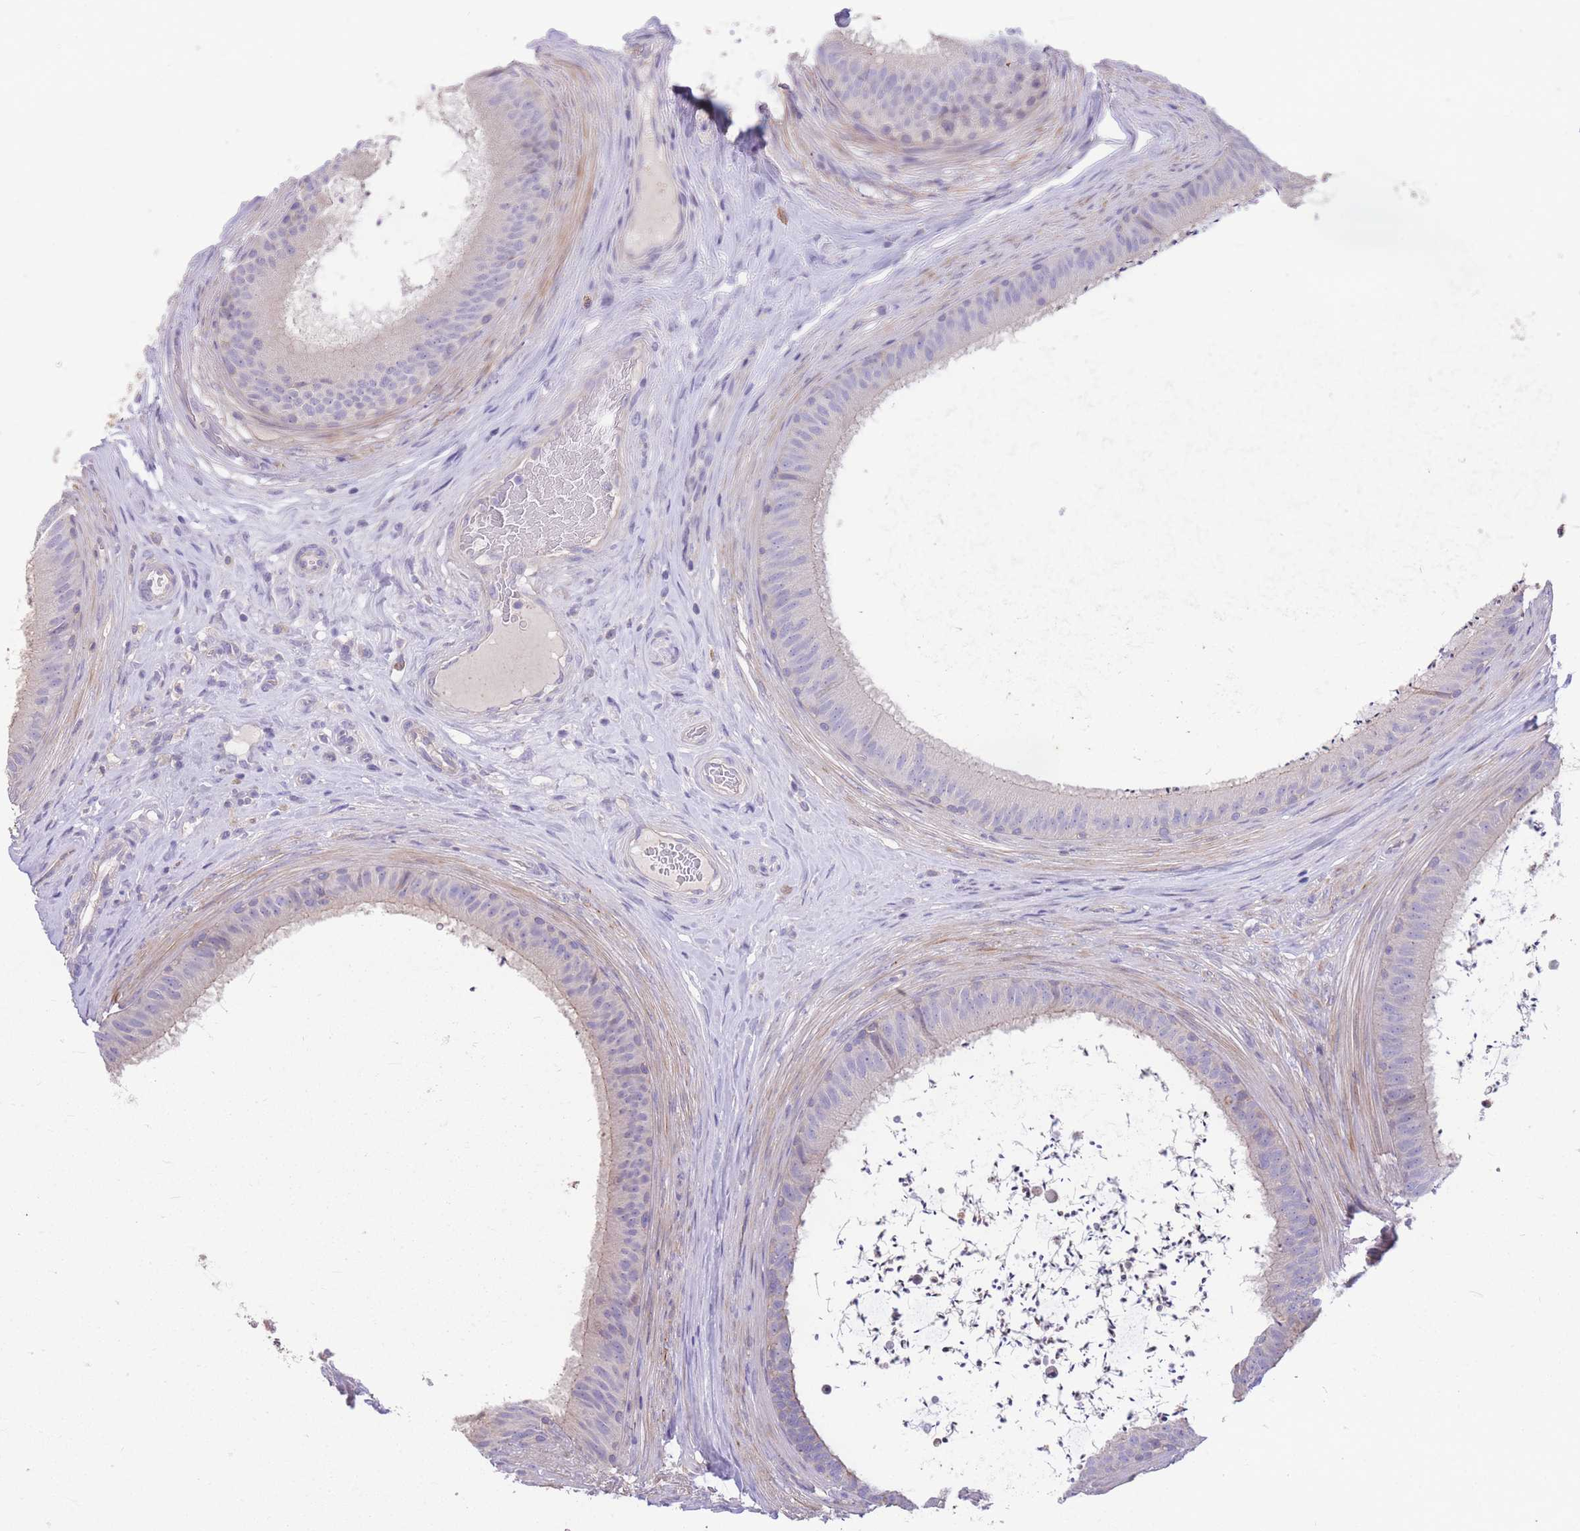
{"staining": {"intensity": "weak", "quantity": "<25%", "location": "cytoplasmic/membranous"}, "tissue": "epididymis", "cell_type": "Glandular cells", "image_type": "normal", "snomed": [{"axis": "morphology", "description": "Normal tissue, NOS"}, {"axis": "topography", "description": "Testis"}, {"axis": "topography", "description": "Epididymis"}], "caption": "Human epididymis stained for a protein using IHC reveals no staining in glandular cells.", "gene": "OR5T1", "patient": {"sex": "male", "age": 41}}